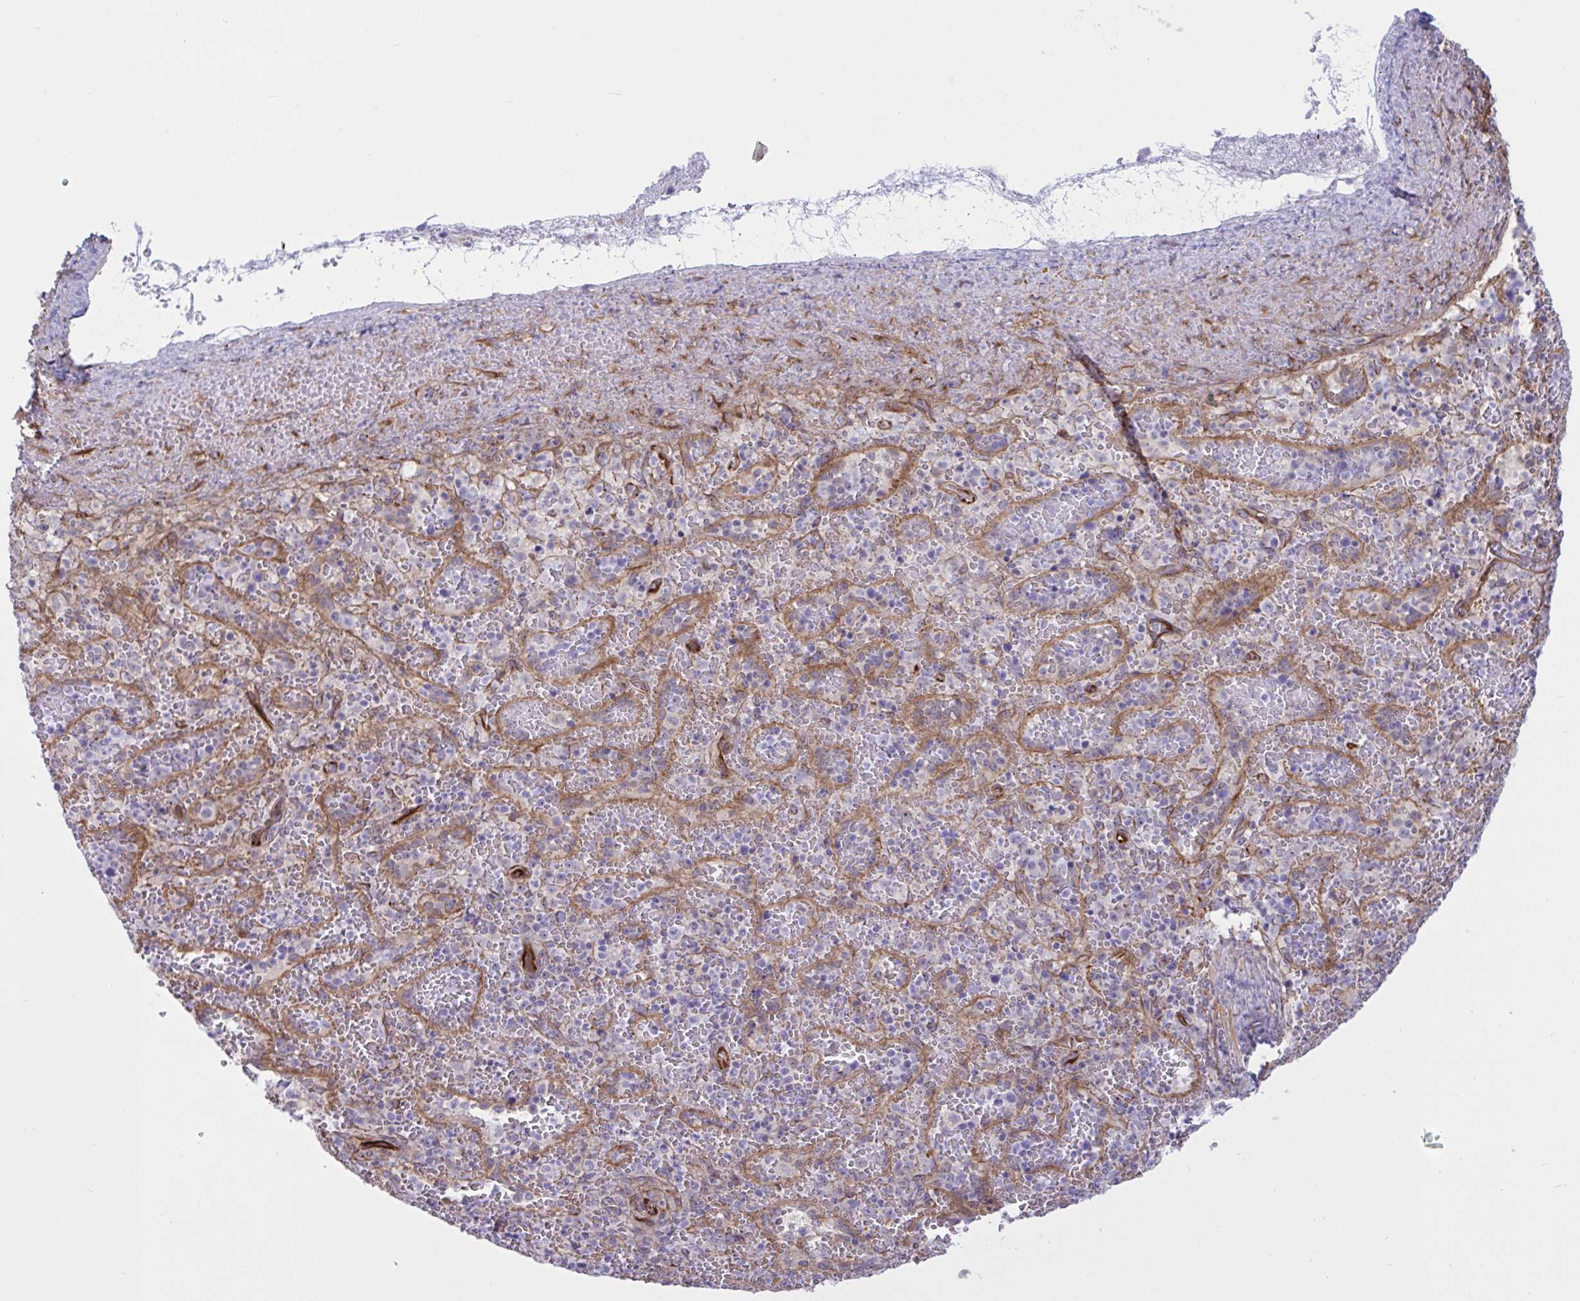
{"staining": {"intensity": "negative", "quantity": "none", "location": "none"}, "tissue": "spleen", "cell_type": "Cells in red pulp", "image_type": "normal", "snomed": [{"axis": "morphology", "description": "Normal tissue, NOS"}, {"axis": "topography", "description": "Spleen"}], "caption": "The IHC image has no significant positivity in cells in red pulp of spleen.", "gene": "PRRT4", "patient": {"sex": "female", "age": 50}}